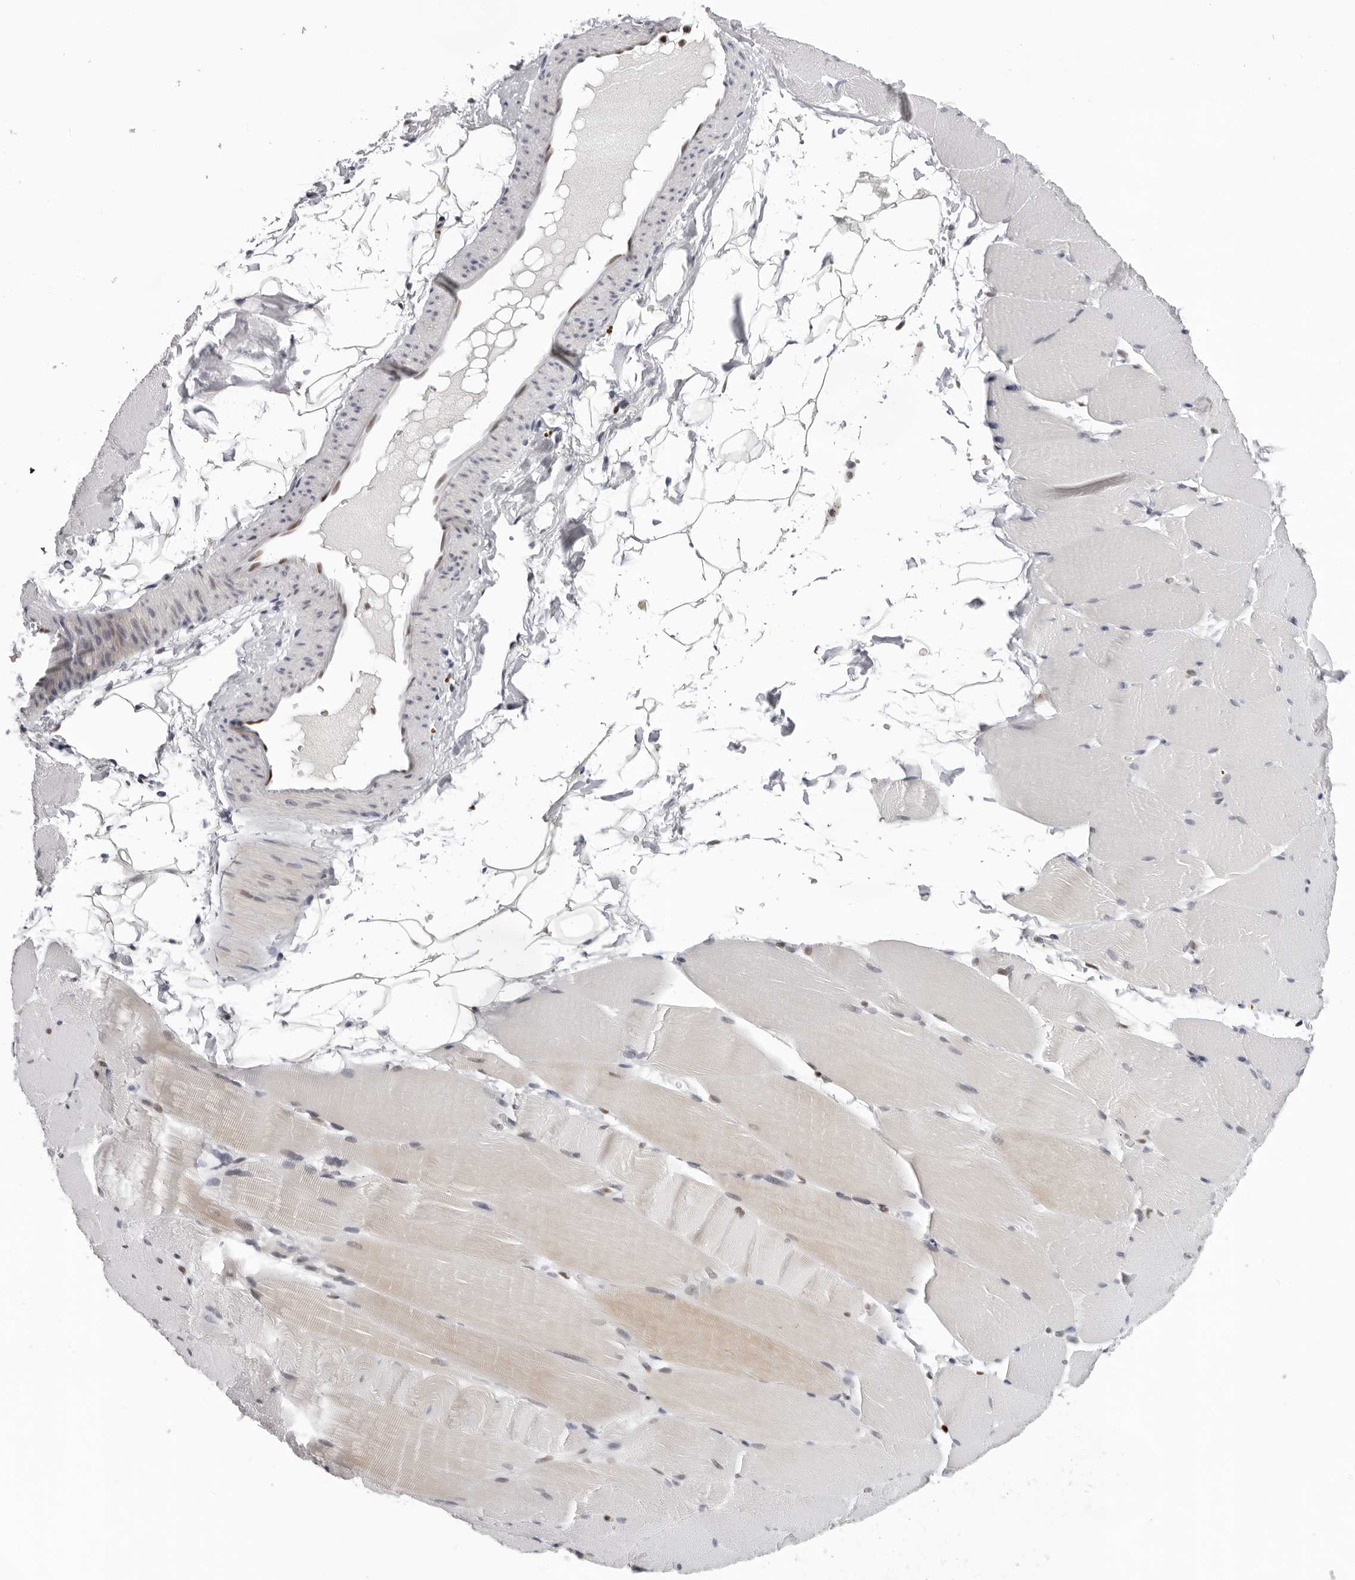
{"staining": {"intensity": "weak", "quantity": "25%-75%", "location": "cytoplasmic/membranous"}, "tissue": "skeletal muscle", "cell_type": "Myocytes", "image_type": "normal", "snomed": [{"axis": "morphology", "description": "Normal tissue, NOS"}, {"axis": "topography", "description": "Skeletal muscle"}, {"axis": "topography", "description": "Parathyroid gland"}], "caption": "The immunohistochemical stain shows weak cytoplasmic/membranous positivity in myocytes of unremarkable skeletal muscle. Nuclei are stained in blue.", "gene": "OGG1", "patient": {"sex": "female", "age": 37}}